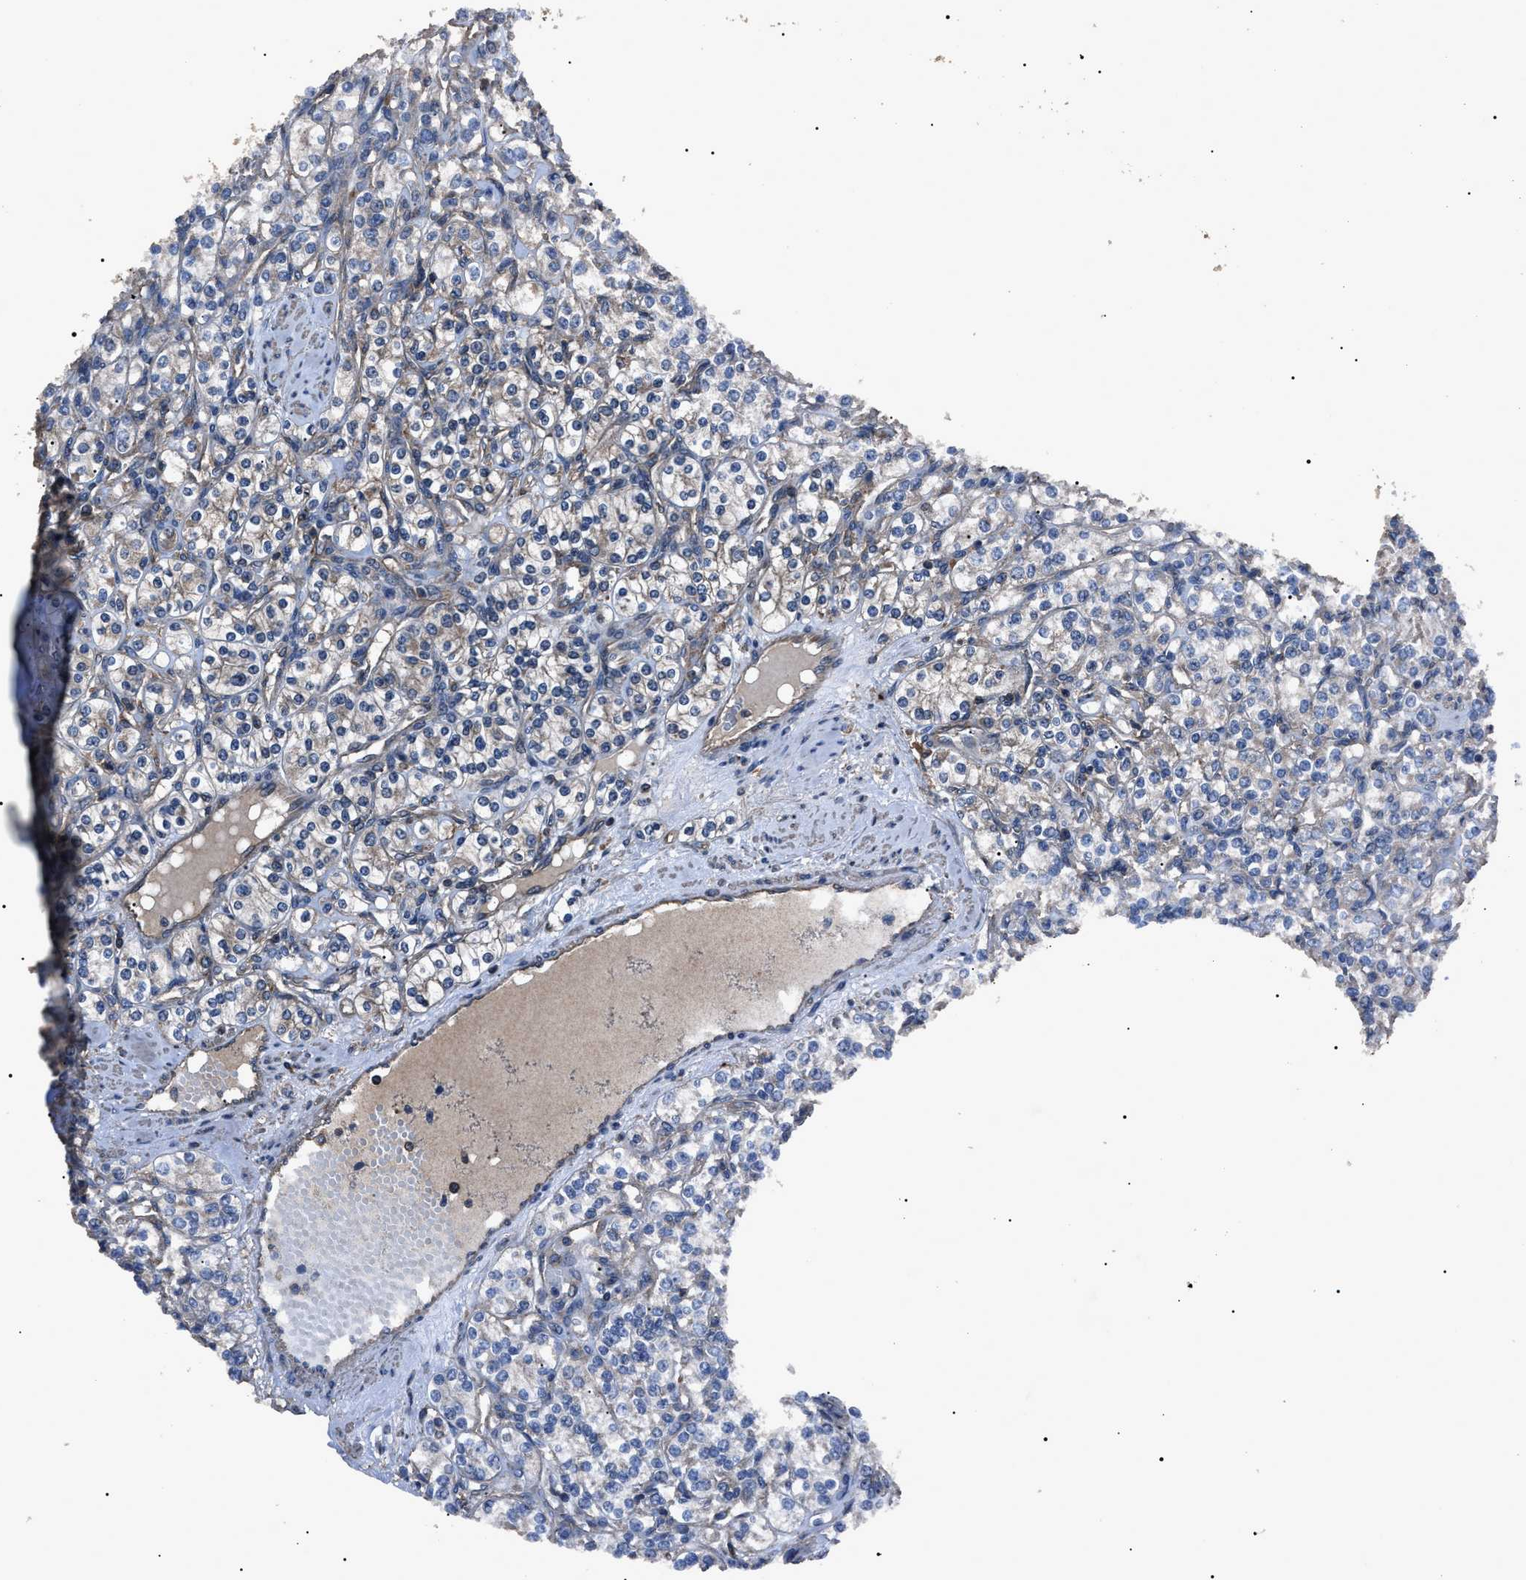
{"staining": {"intensity": "weak", "quantity": "<25%", "location": "cytoplasmic/membranous"}, "tissue": "renal cancer", "cell_type": "Tumor cells", "image_type": "cancer", "snomed": [{"axis": "morphology", "description": "Adenocarcinoma, NOS"}, {"axis": "topography", "description": "Kidney"}], "caption": "Immunohistochemistry (IHC) image of human renal cancer stained for a protein (brown), which displays no expression in tumor cells.", "gene": "RNF216", "patient": {"sex": "male", "age": 77}}